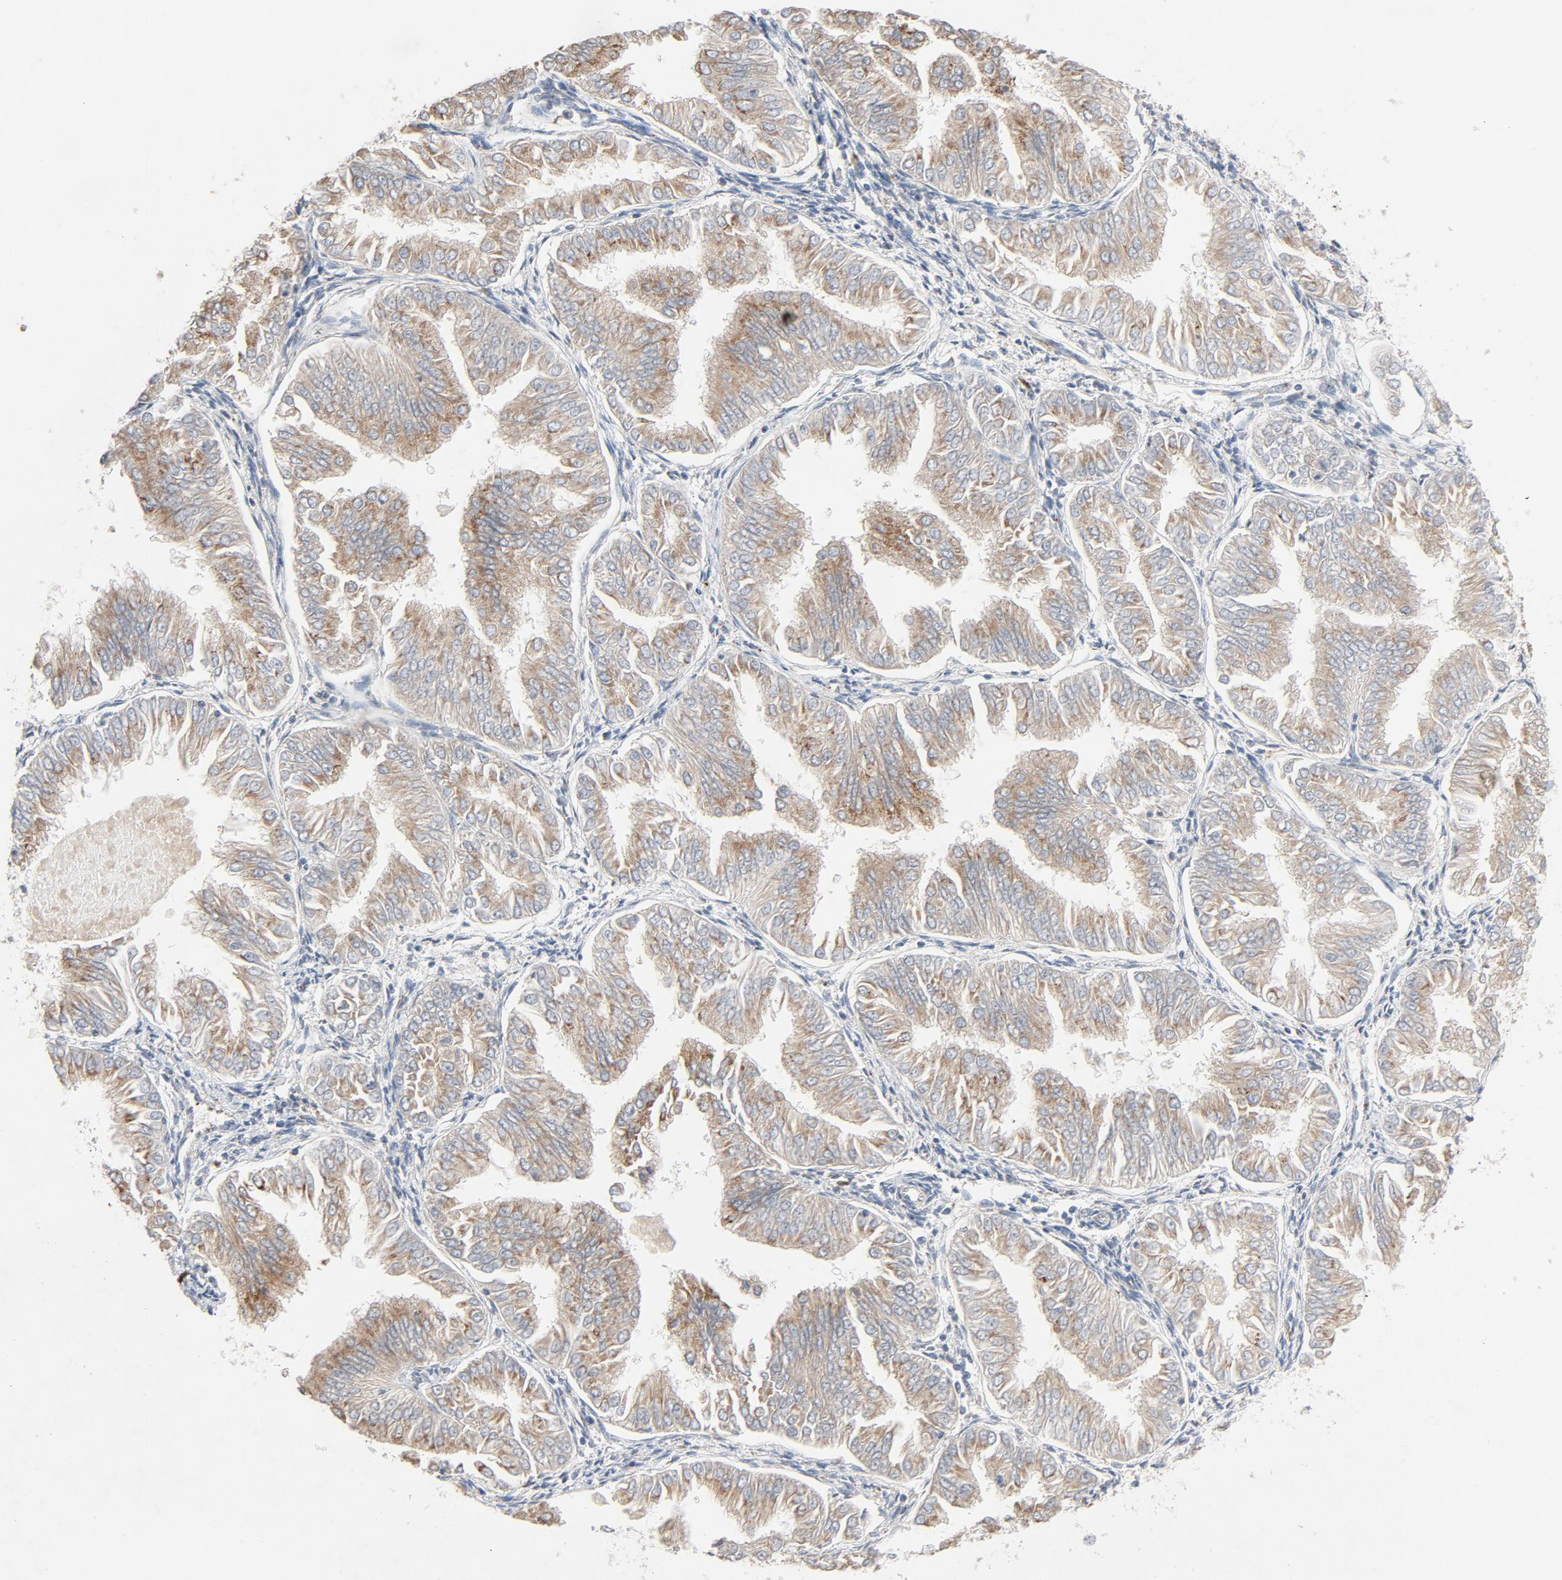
{"staining": {"intensity": "weak", "quantity": ">75%", "location": "cytoplasmic/membranous"}, "tissue": "endometrial cancer", "cell_type": "Tumor cells", "image_type": "cancer", "snomed": [{"axis": "morphology", "description": "Adenocarcinoma, NOS"}, {"axis": "topography", "description": "Endometrium"}], "caption": "Approximately >75% of tumor cells in endometrial cancer (adenocarcinoma) display weak cytoplasmic/membranous protein expression as visualized by brown immunohistochemical staining.", "gene": "LMAN2", "patient": {"sex": "female", "age": 75}}